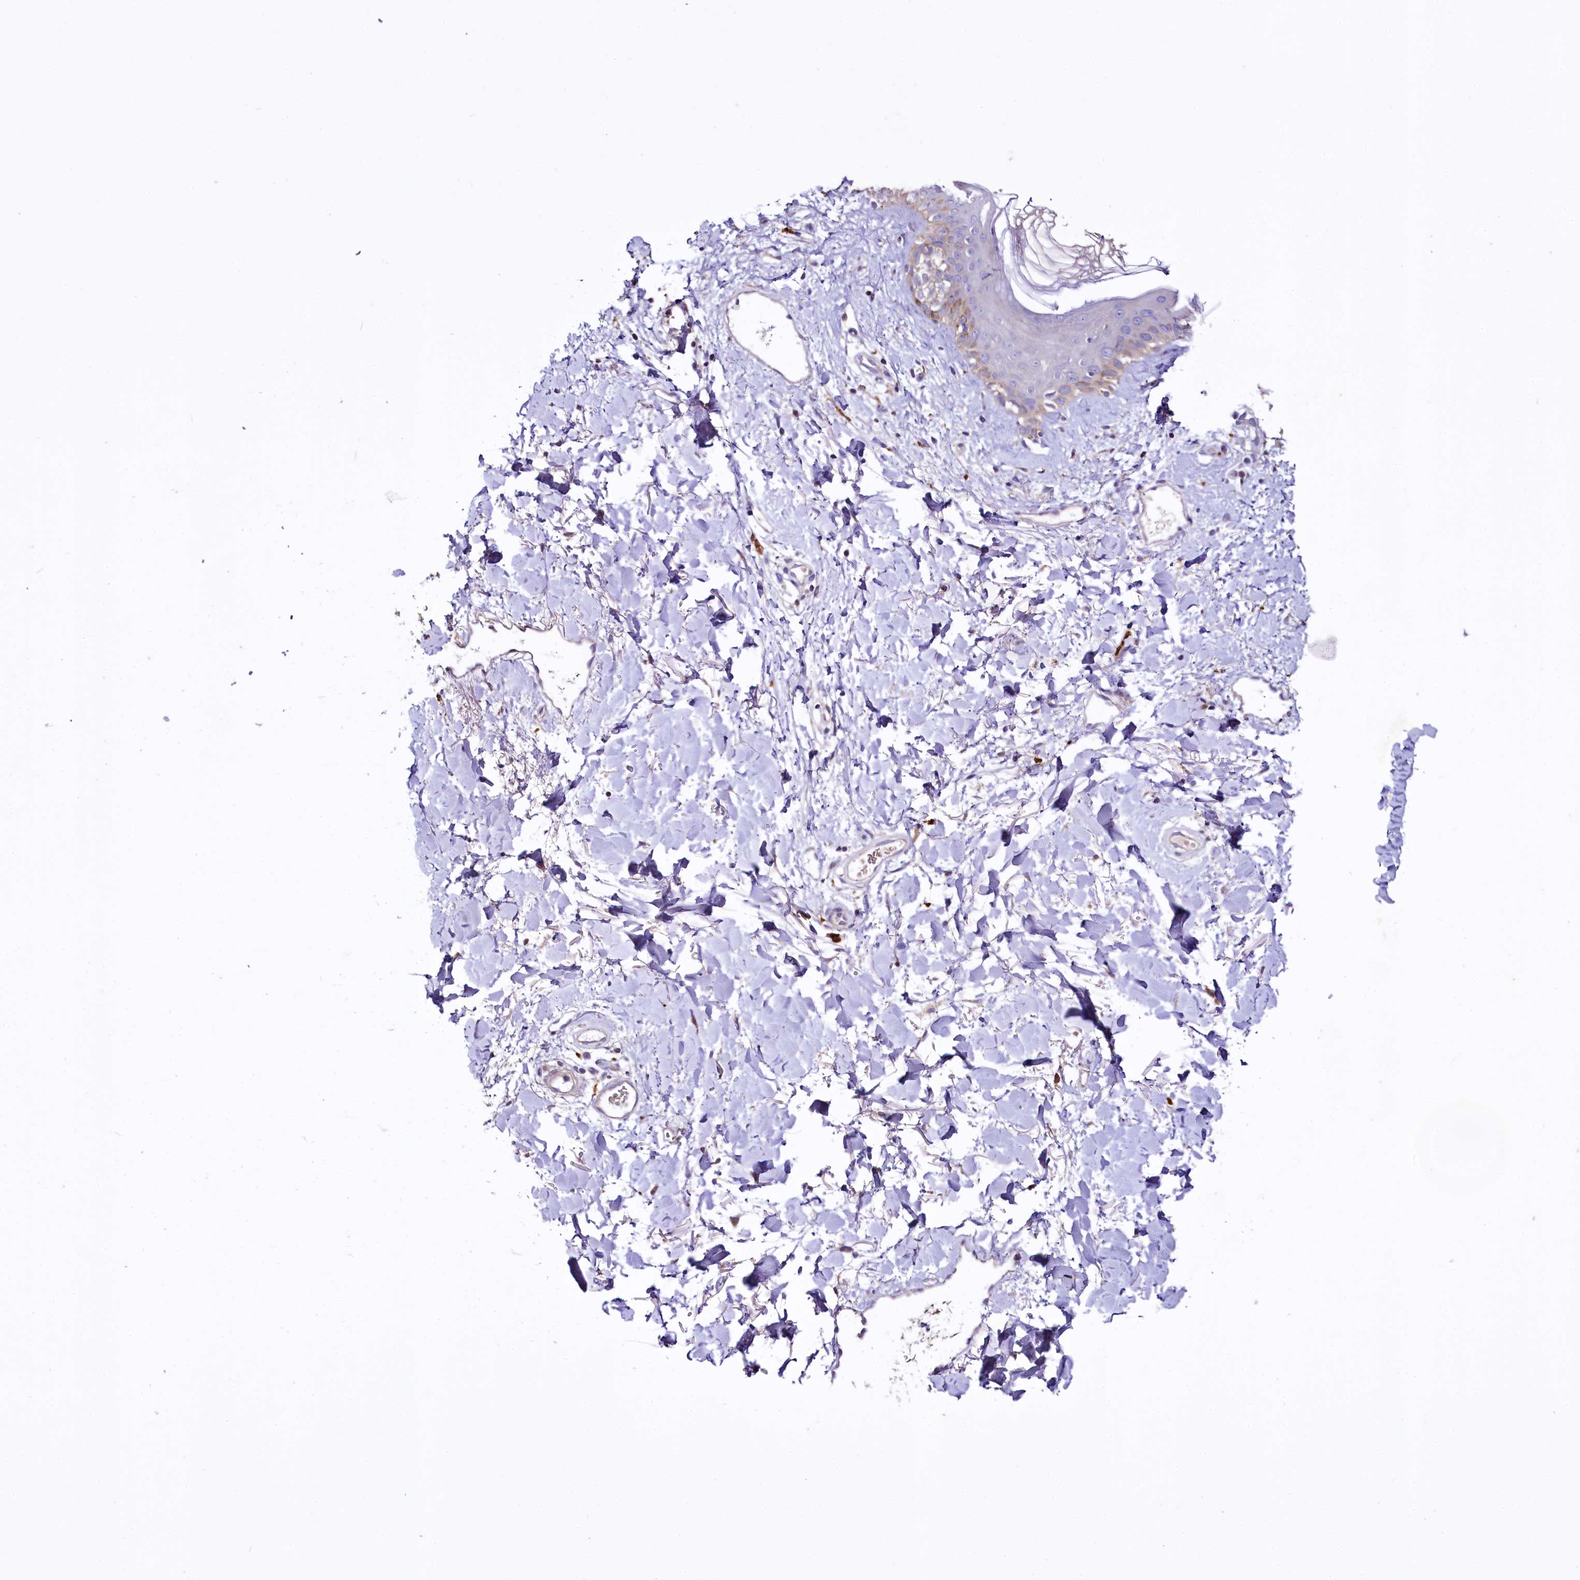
{"staining": {"intensity": "weak", "quantity": ">75%", "location": "cytoplasmic/membranous"}, "tissue": "skin", "cell_type": "Fibroblasts", "image_type": "normal", "snomed": [{"axis": "morphology", "description": "Normal tissue, NOS"}, {"axis": "topography", "description": "Skin"}], "caption": "Immunohistochemistry (IHC) (DAB) staining of normal human skin shows weak cytoplasmic/membranous protein staining in about >75% of fibroblasts.", "gene": "ZNF45", "patient": {"sex": "female", "age": 58}}